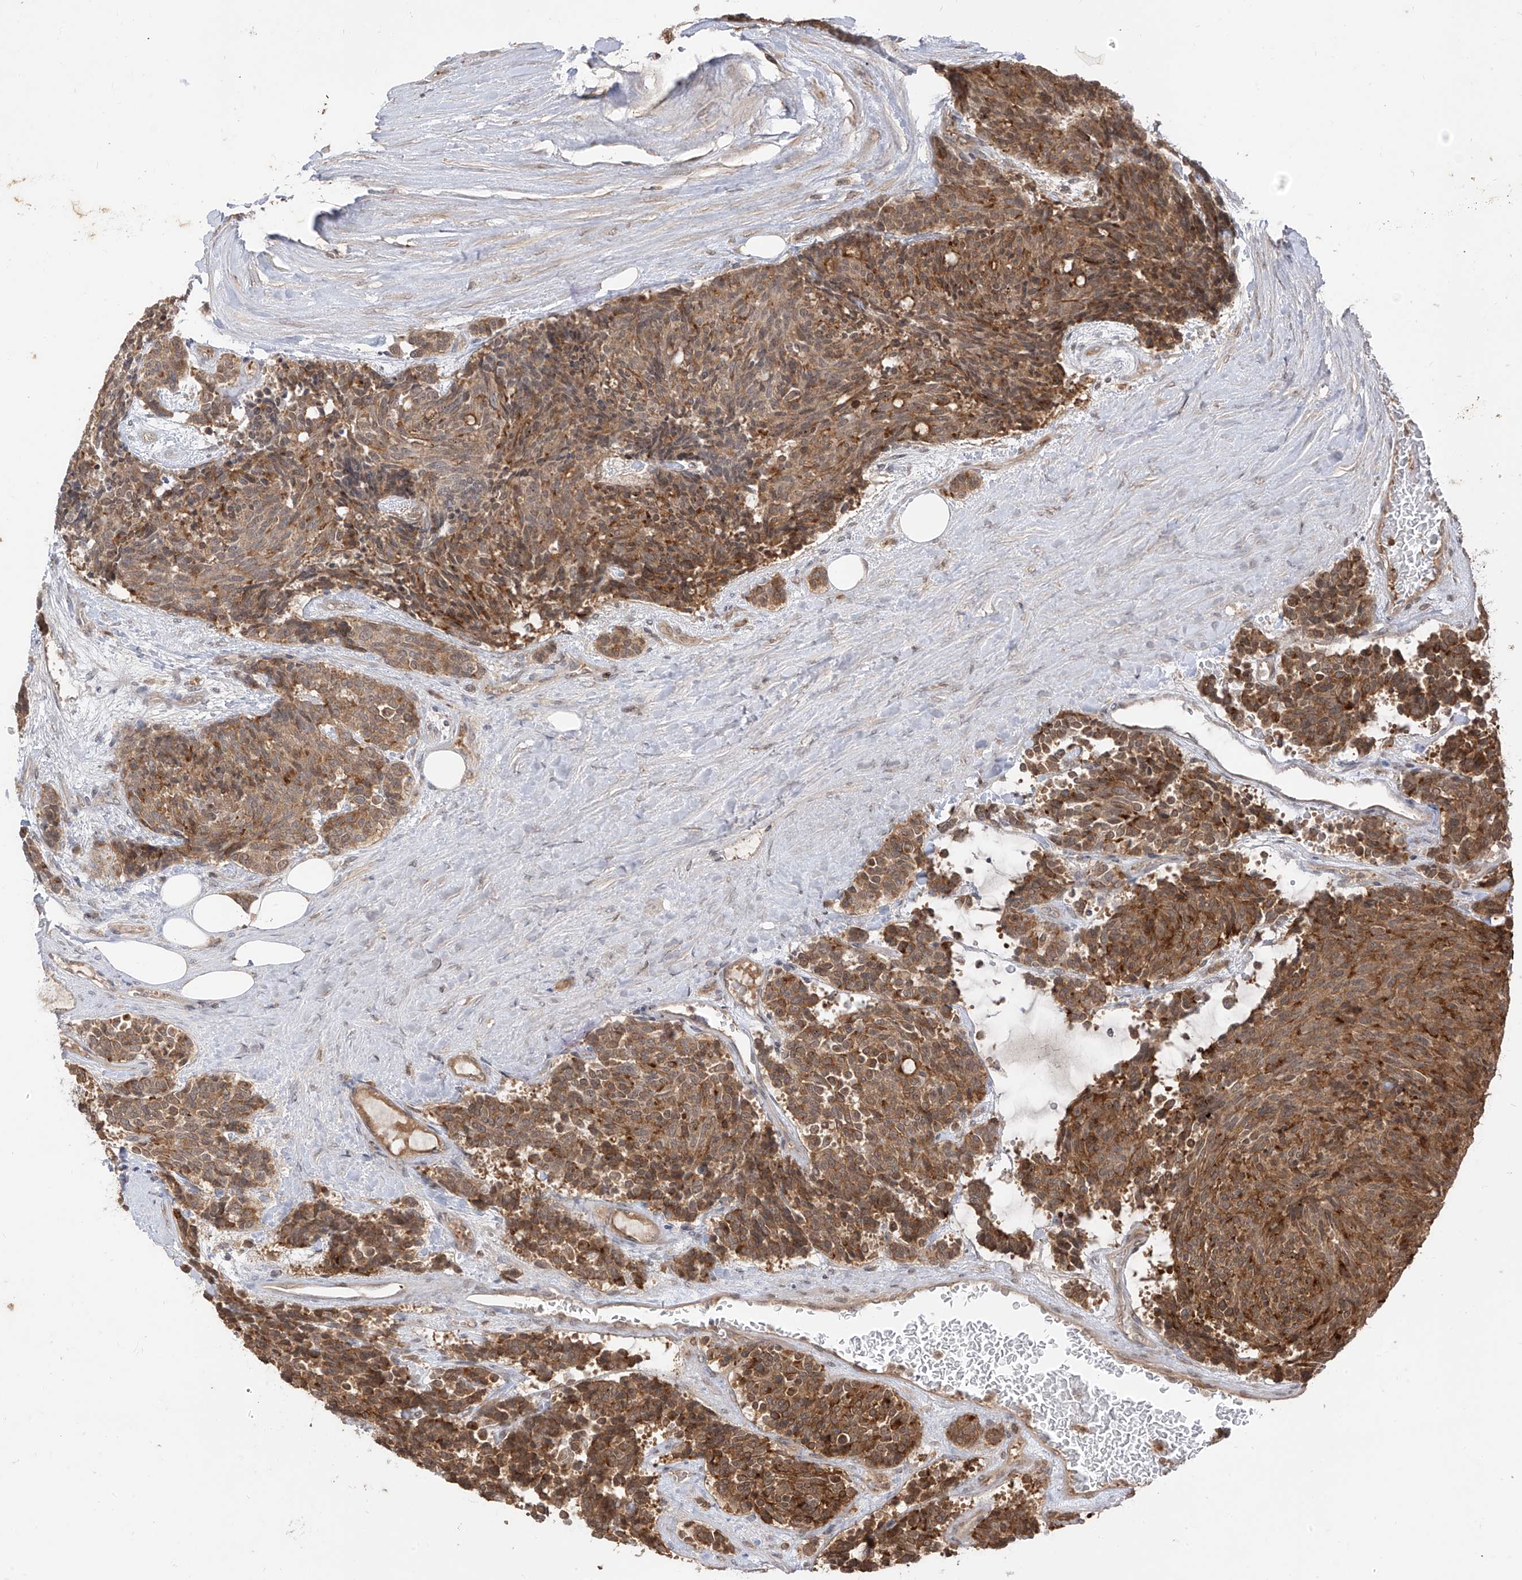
{"staining": {"intensity": "moderate", "quantity": ">75%", "location": "cytoplasmic/membranous"}, "tissue": "carcinoid", "cell_type": "Tumor cells", "image_type": "cancer", "snomed": [{"axis": "morphology", "description": "Carcinoid, malignant, NOS"}, {"axis": "topography", "description": "Pancreas"}], "caption": "Approximately >75% of tumor cells in carcinoid (malignant) show moderate cytoplasmic/membranous protein staining as visualized by brown immunohistochemical staining.", "gene": "LCOR", "patient": {"sex": "female", "age": 54}}